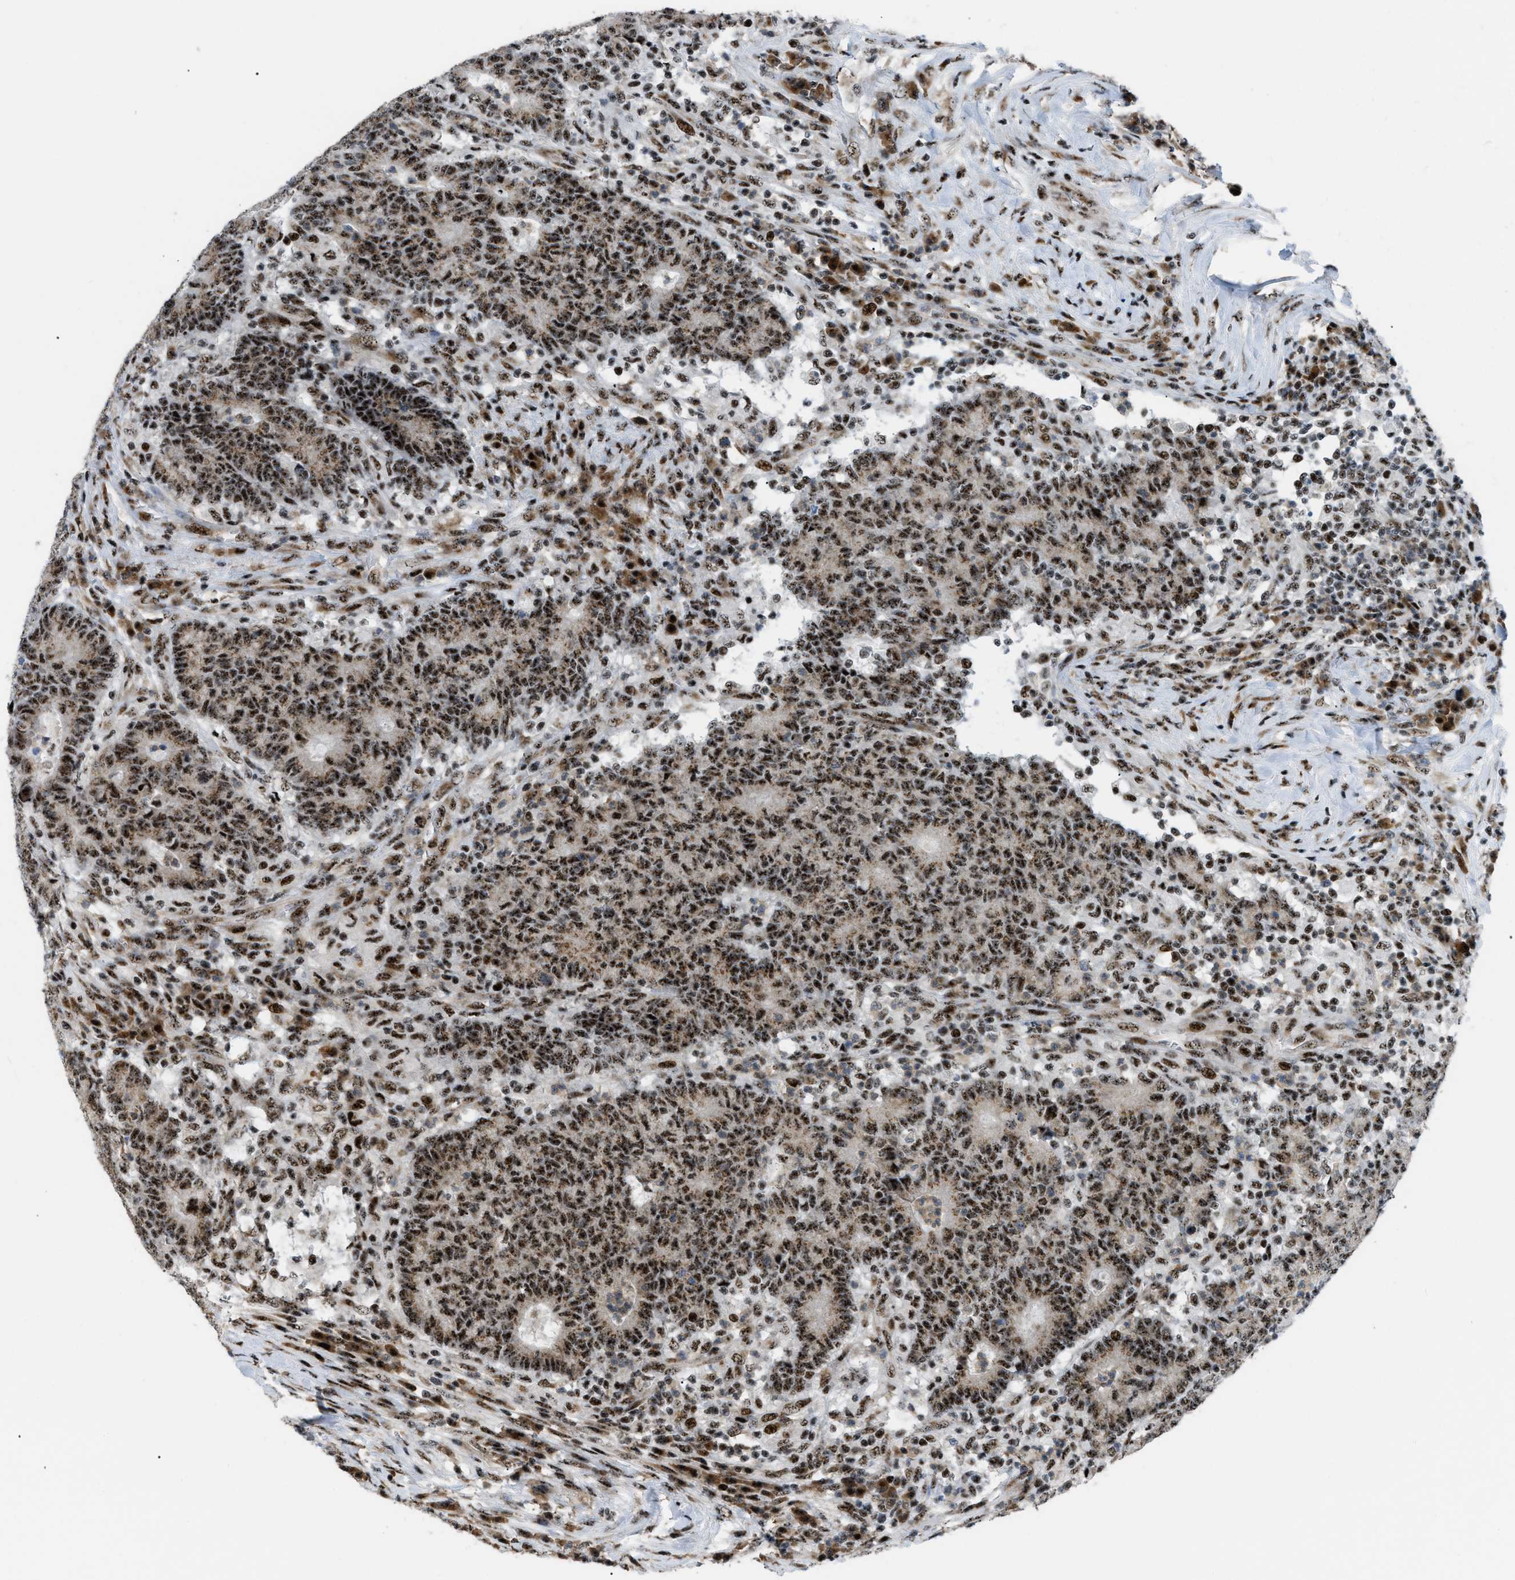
{"staining": {"intensity": "strong", "quantity": ">75%", "location": "cytoplasmic/membranous,nuclear"}, "tissue": "colorectal cancer", "cell_type": "Tumor cells", "image_type": "cancer", "snomed": [{"axis": "morphology", "description": "Normal tissue, NOS"}, {"axis": "morphology", "description": "Adenocarcinoma, NOS"}, {"axis": "topography", "description": "Colon"}], "caption": "IHC staining of adenocarcinoma (colorectal), which shows high levels of strong cytoplasmic/membranous and nuclear positivity in about >75% of tumor cells indicating strong cytoplasmic/membranous and nuclear protein positivity. The staining was performed using DAB (3,3'-diaminobenzidine) (brown) for protein detection and nuclei were counterstained in hematoxylin (blue).", "gene": "CDR2", "patient": {"sex": "female", "age": 75}}